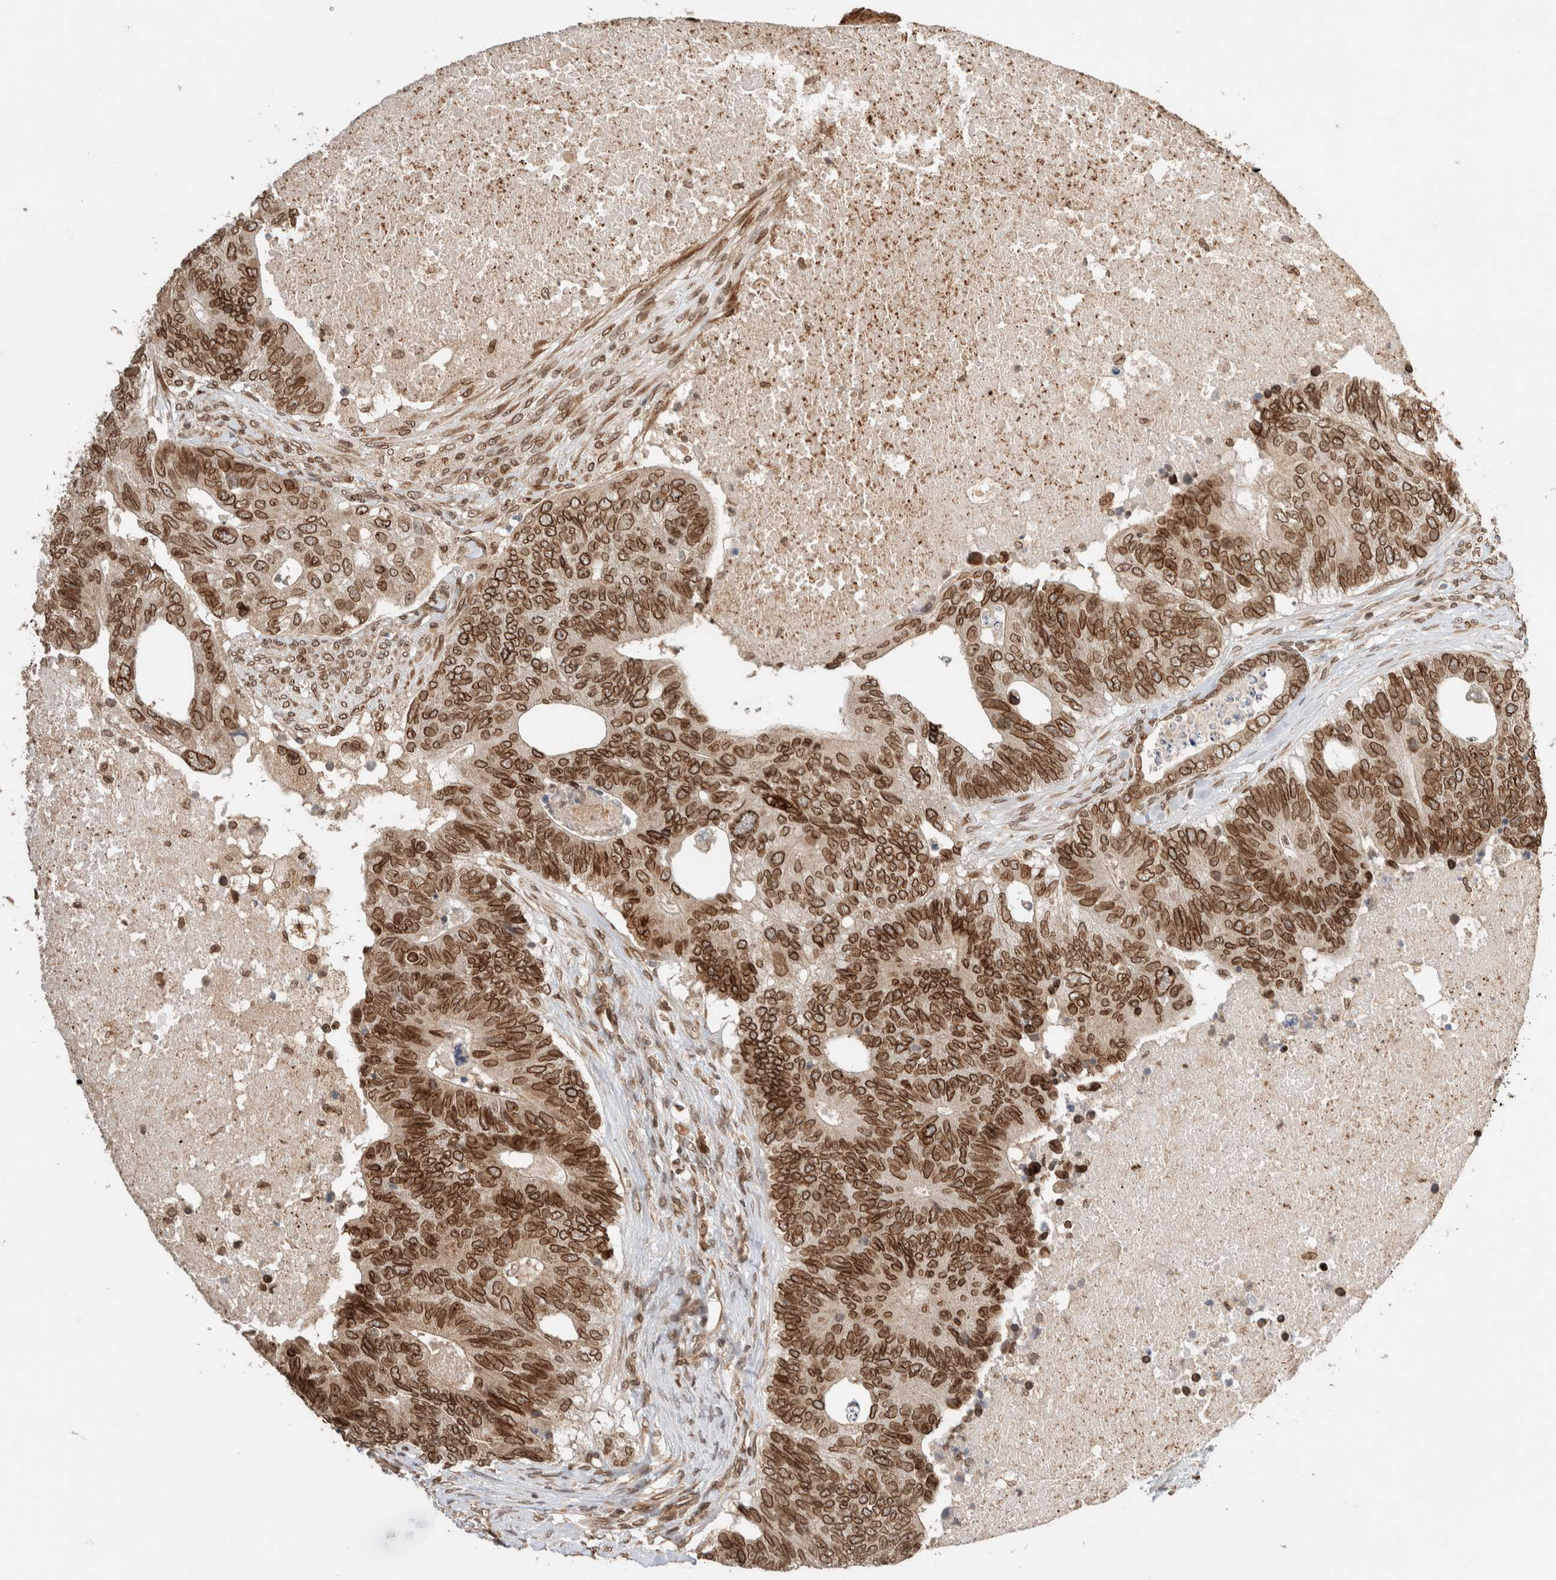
{"staining": {"intensity": "strong", "quantity": ">75%", "location": "cytoplasmic/membranous,nuclear"}, "tissue": "colorectal cancer", "cell_type": "Tumor cells", "image_type": "cancer", "snomed": [{"axis": "morphology", "description": "Adenocarcinoma, NOS"}, {"axis": "topography", "description": "Colon"}], "caption": "A high amount of strong cytoplasmic/membranous and nuclear positivity is present in approximately >75% of tumor cells in colorectal cancer tissue.", "gene": "TPR", "patient": {"sex": "female", "age": 67}}